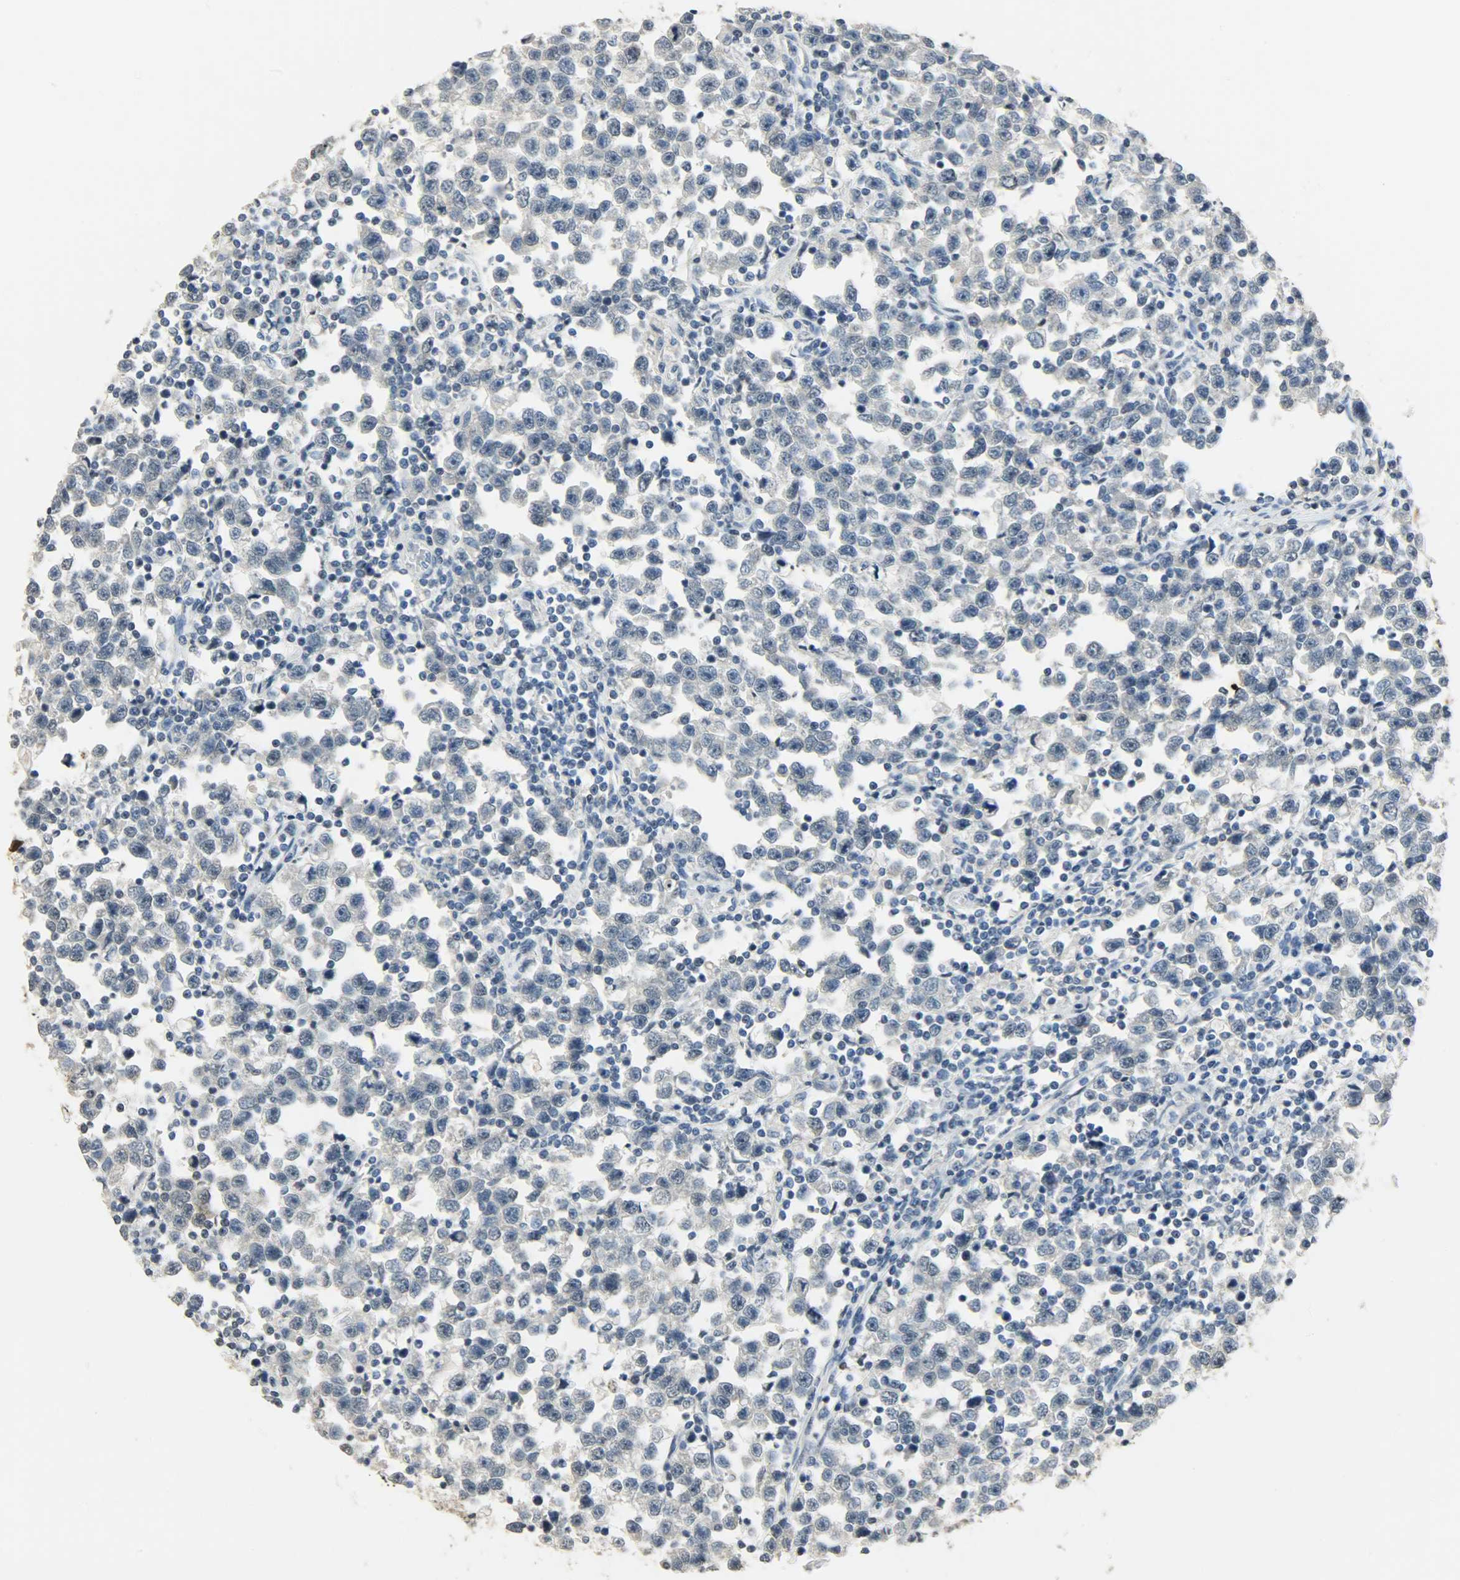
{"staining": {"intensity": "weak", "quantity": ">75%", "location": "cytoplasmic/membranous,nuclear"}, "tissue": "testis cancer", "cell_type": "Tumor cells", "image_type": "cancer", "snomed": [{"axis": "morphology", "description": "Seminoma, NOS"}, {"axis": "topography", "description": "Testis"}], "caption": "The micrograph shows staining of testis seminoma, revealing weak cytoplasmic/membranous and nuclear protein staining (brown color) within tumor cells. The staining was performed using DAB (3,3'-diaminobenzidine), with brown indicating positive protein expression. Nuclei are stained blue with hematoxylin.", "gene": "DNAJB6", "patient": {"sex": "male", "age": 43}}